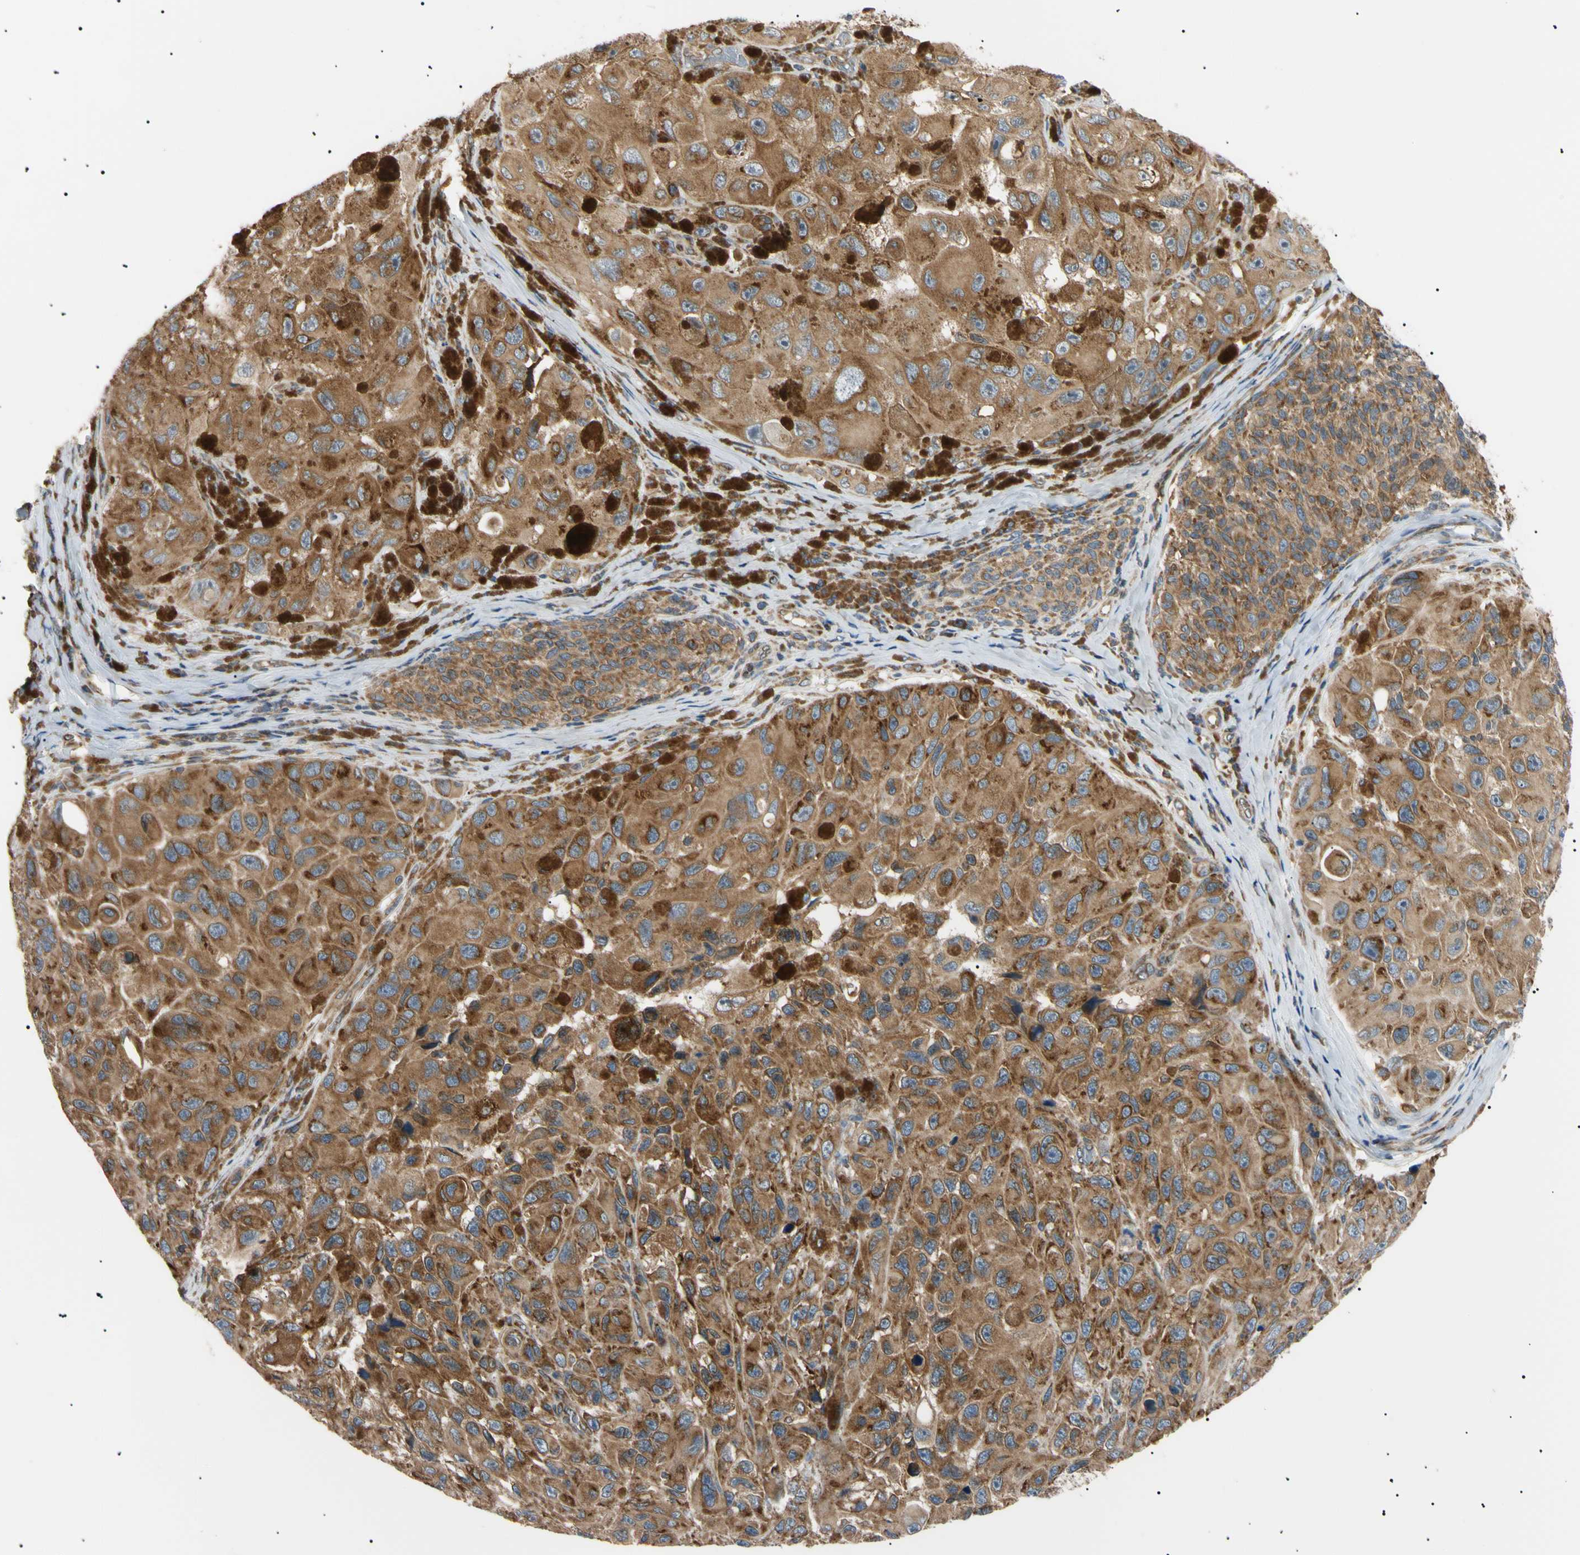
{"staining": {"intensity": "strong", "quantity": ">75%", "location": "cytoplasmic/membranous"}, "tissue": "melanoma", "cell_type": "Tumor cells", "image_type": "cancer", "snomed": [{"axis": "morphology", "description": "Malignant melanoma, NOS"}, {"axis": "topography", "description": "Skin"}], "caption": "The photomicrograph shows staining of melanoma, revealing strong cytoplasmic/membranous protein expression (brown color) within tumor cells.", "gene": "VAPA", "patient": {"sex": "female", "age": 73}}